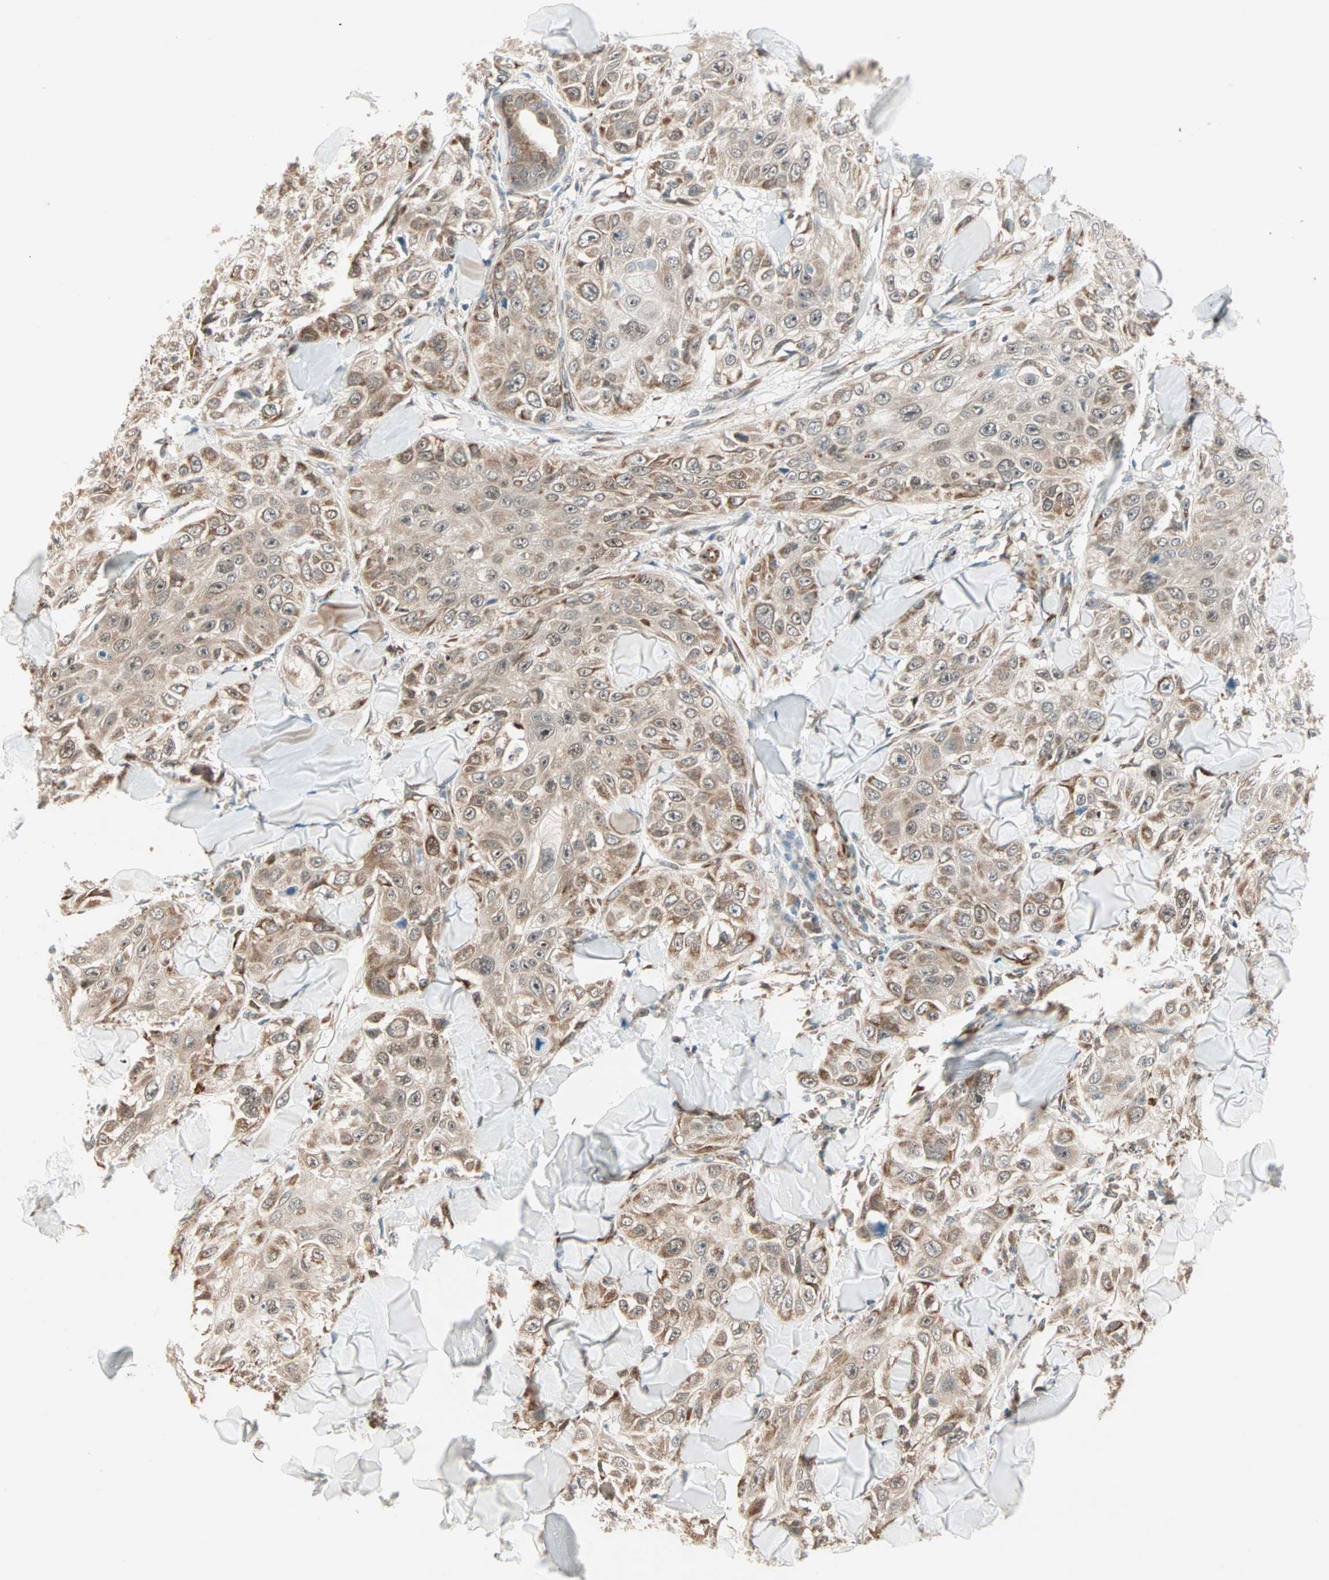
{"staining": {"intensity": "moderate", "quantity": ">75%", "location": "cytoplasmic/membranous"}, "tissue": "skin cancer", "cell_type": "Tumor cells", "image_type": "cancer", "snomed": [{"axis": "morphology", "description": "Squamous cell carcinoma, NOS"}, {"axis": "topography", "description": "Skin"}], "caption": "Tumor cells demonstrate moderate cytoplasmic/membranous staining in about >75% of cells in skin squamous cell carcinoma.", "gene": "ZNF37A", "patient": {"sex": "male", "age": 86}}